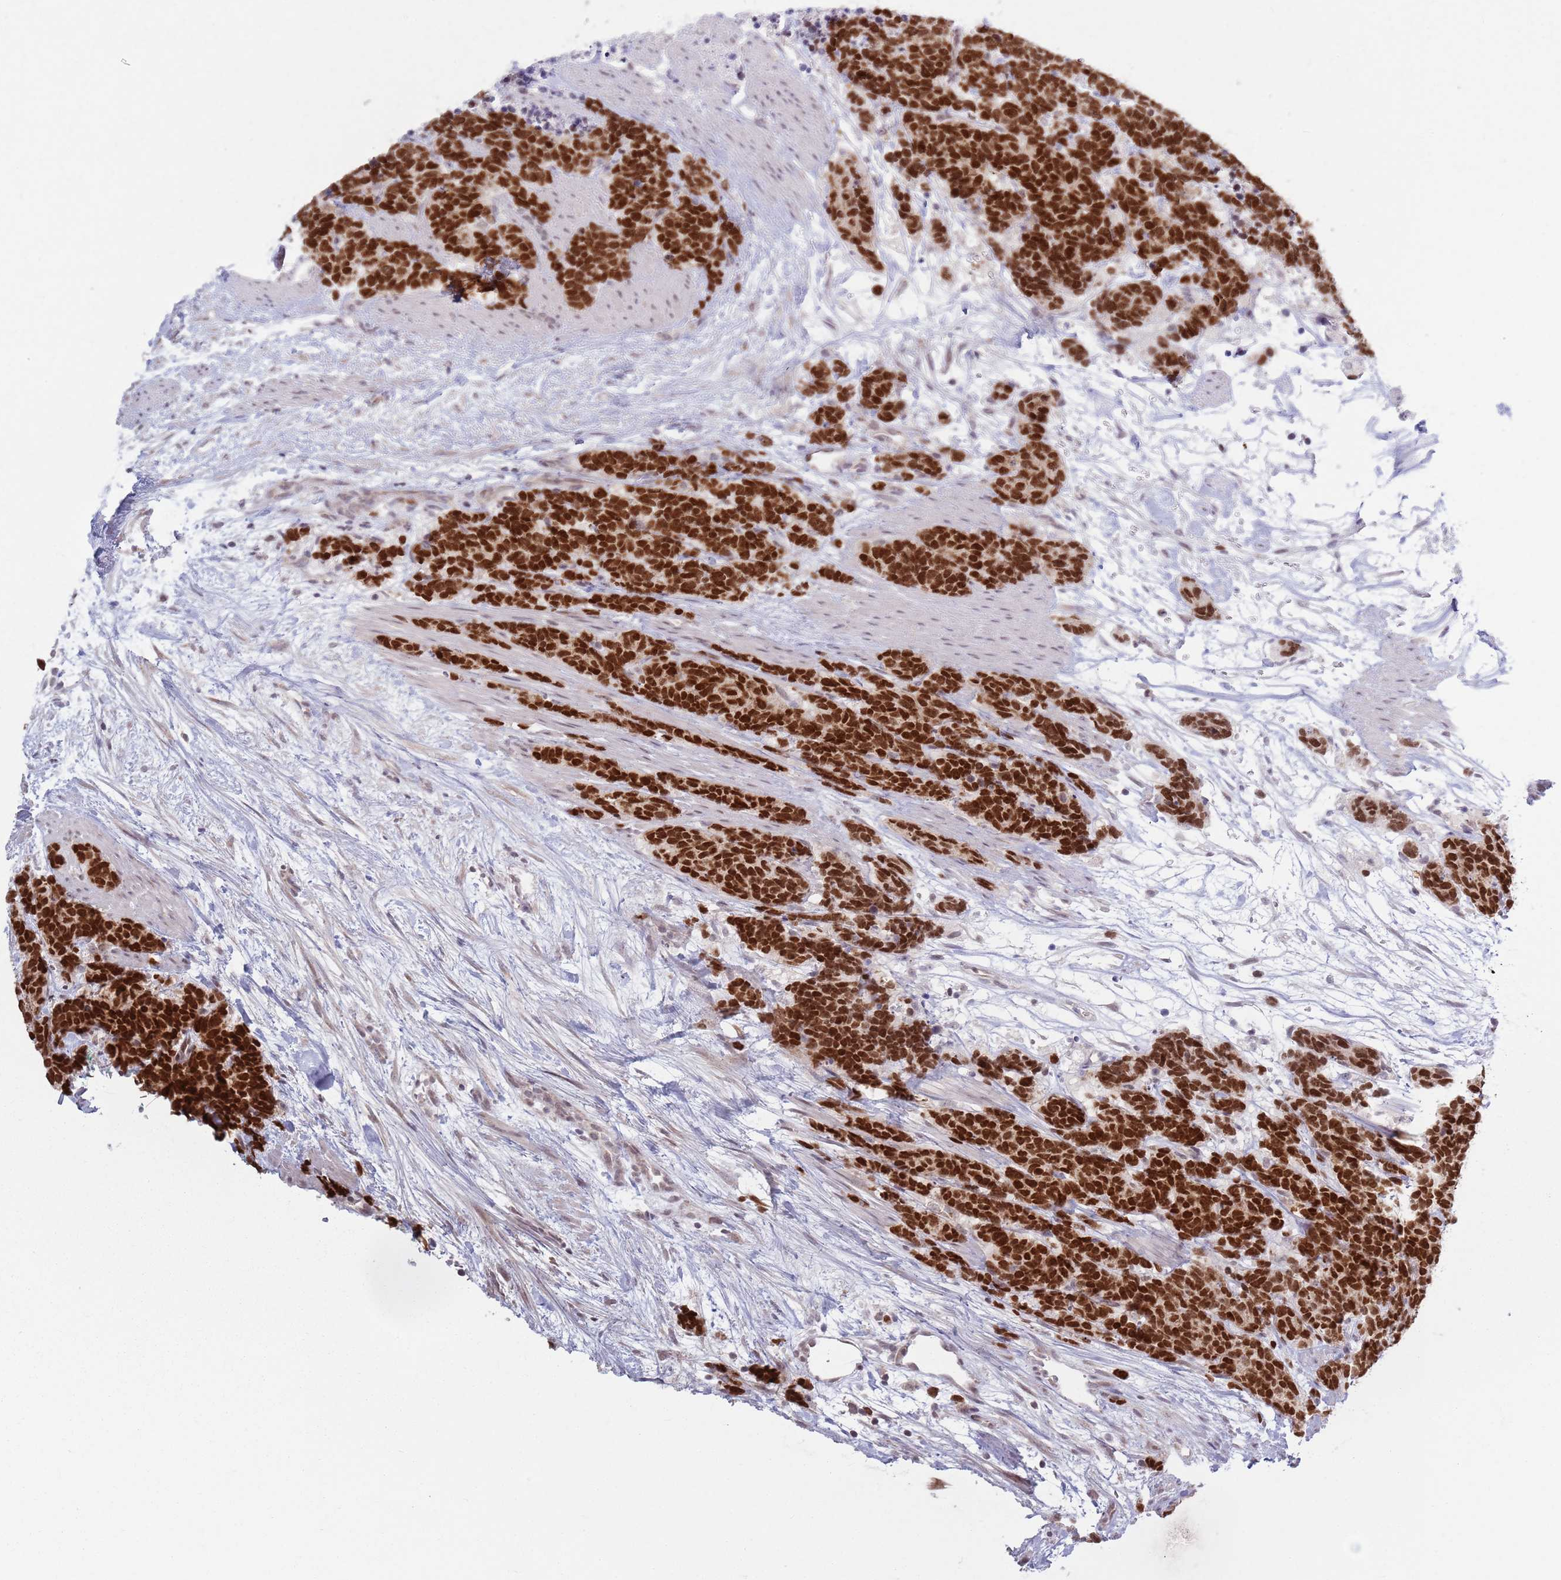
{"staining": {"intensity": "strong", "quantity": ">75%", "location": "nuclear"}, "tissue": "carcinoid", "cell_type": "Tumor cells", "image_type": "cancer", "snomed": [{"axis": "morphology", "description": "Carcinoma, NOS"}, {"axis": "morphology", "description": "Carcinoid, malignant, NOS"}, {"axis": "topography", "description": "Prostate"}], "caption": "Carcinoid stained for a protein demonstrates strong nuclear positivity in tumor cells. (Brightfield microscopy of DAB IHC at high magnification).", "gene": "MRPL34", "patient": {"sex": "male", "age": 57}}